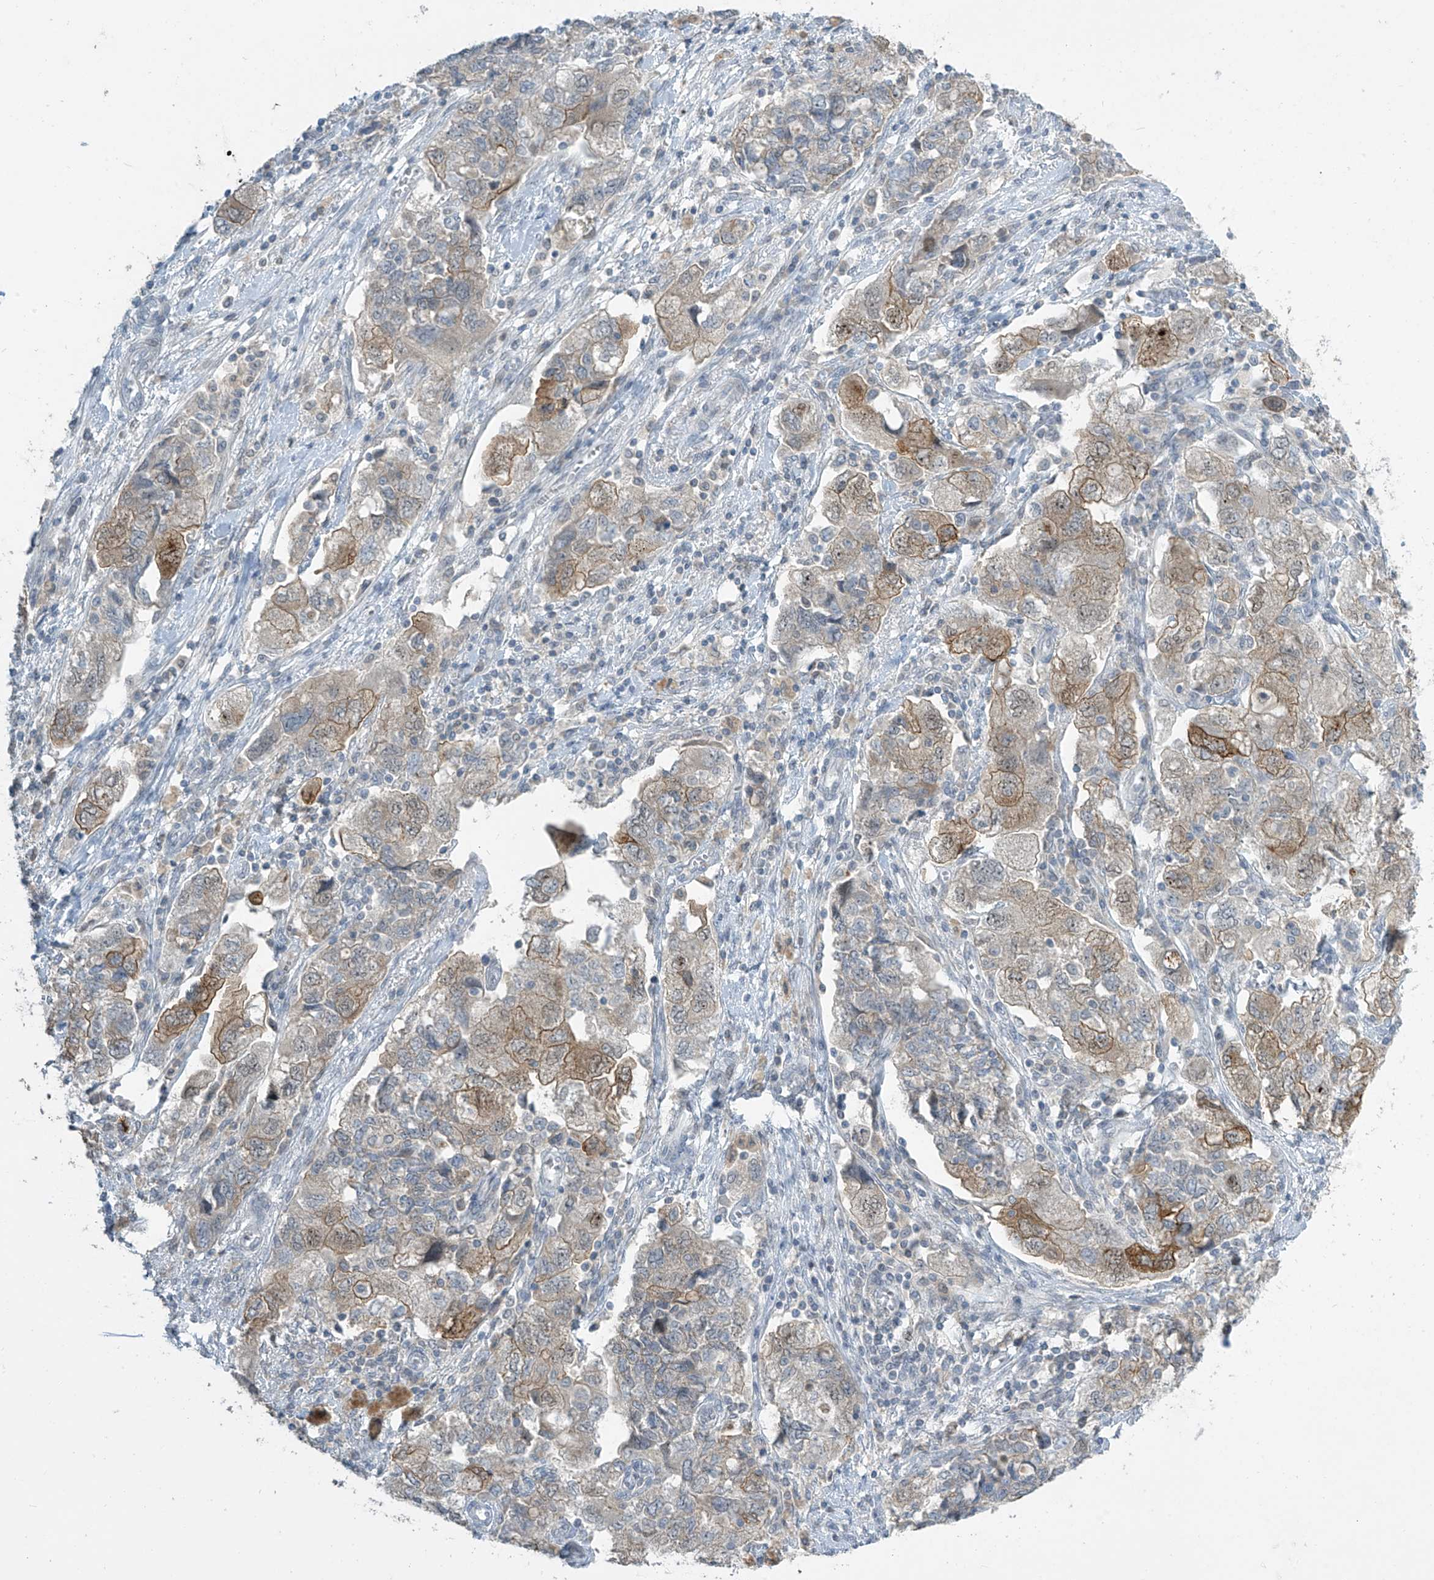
{"staining": {"intensity": "moderate", "quantity": "<25%", "location": "cytoplasmic/membranous"}, "tissue": "ovarian cancer", "cell_type": "Tumor cells", "image_type": "cancer", "snomed": [{"axis": "morphology", "description": "Carcinoma, NOS"}, {"axis": "morphology", "description": "Cystadenocarcinoma, serous, NOS"}, {"axis": "topography", "description": "Ovary"}], "caption": "This micrograph shows immunohistochemistry (IHC) staining of serous cystadenocarcinoma (ovarian), with low moderate cytoplasmic/membranous expression in about <25% of tumor cells.", "gene": "METAP1D", "patient": {"sex": "female", "age": 69}}